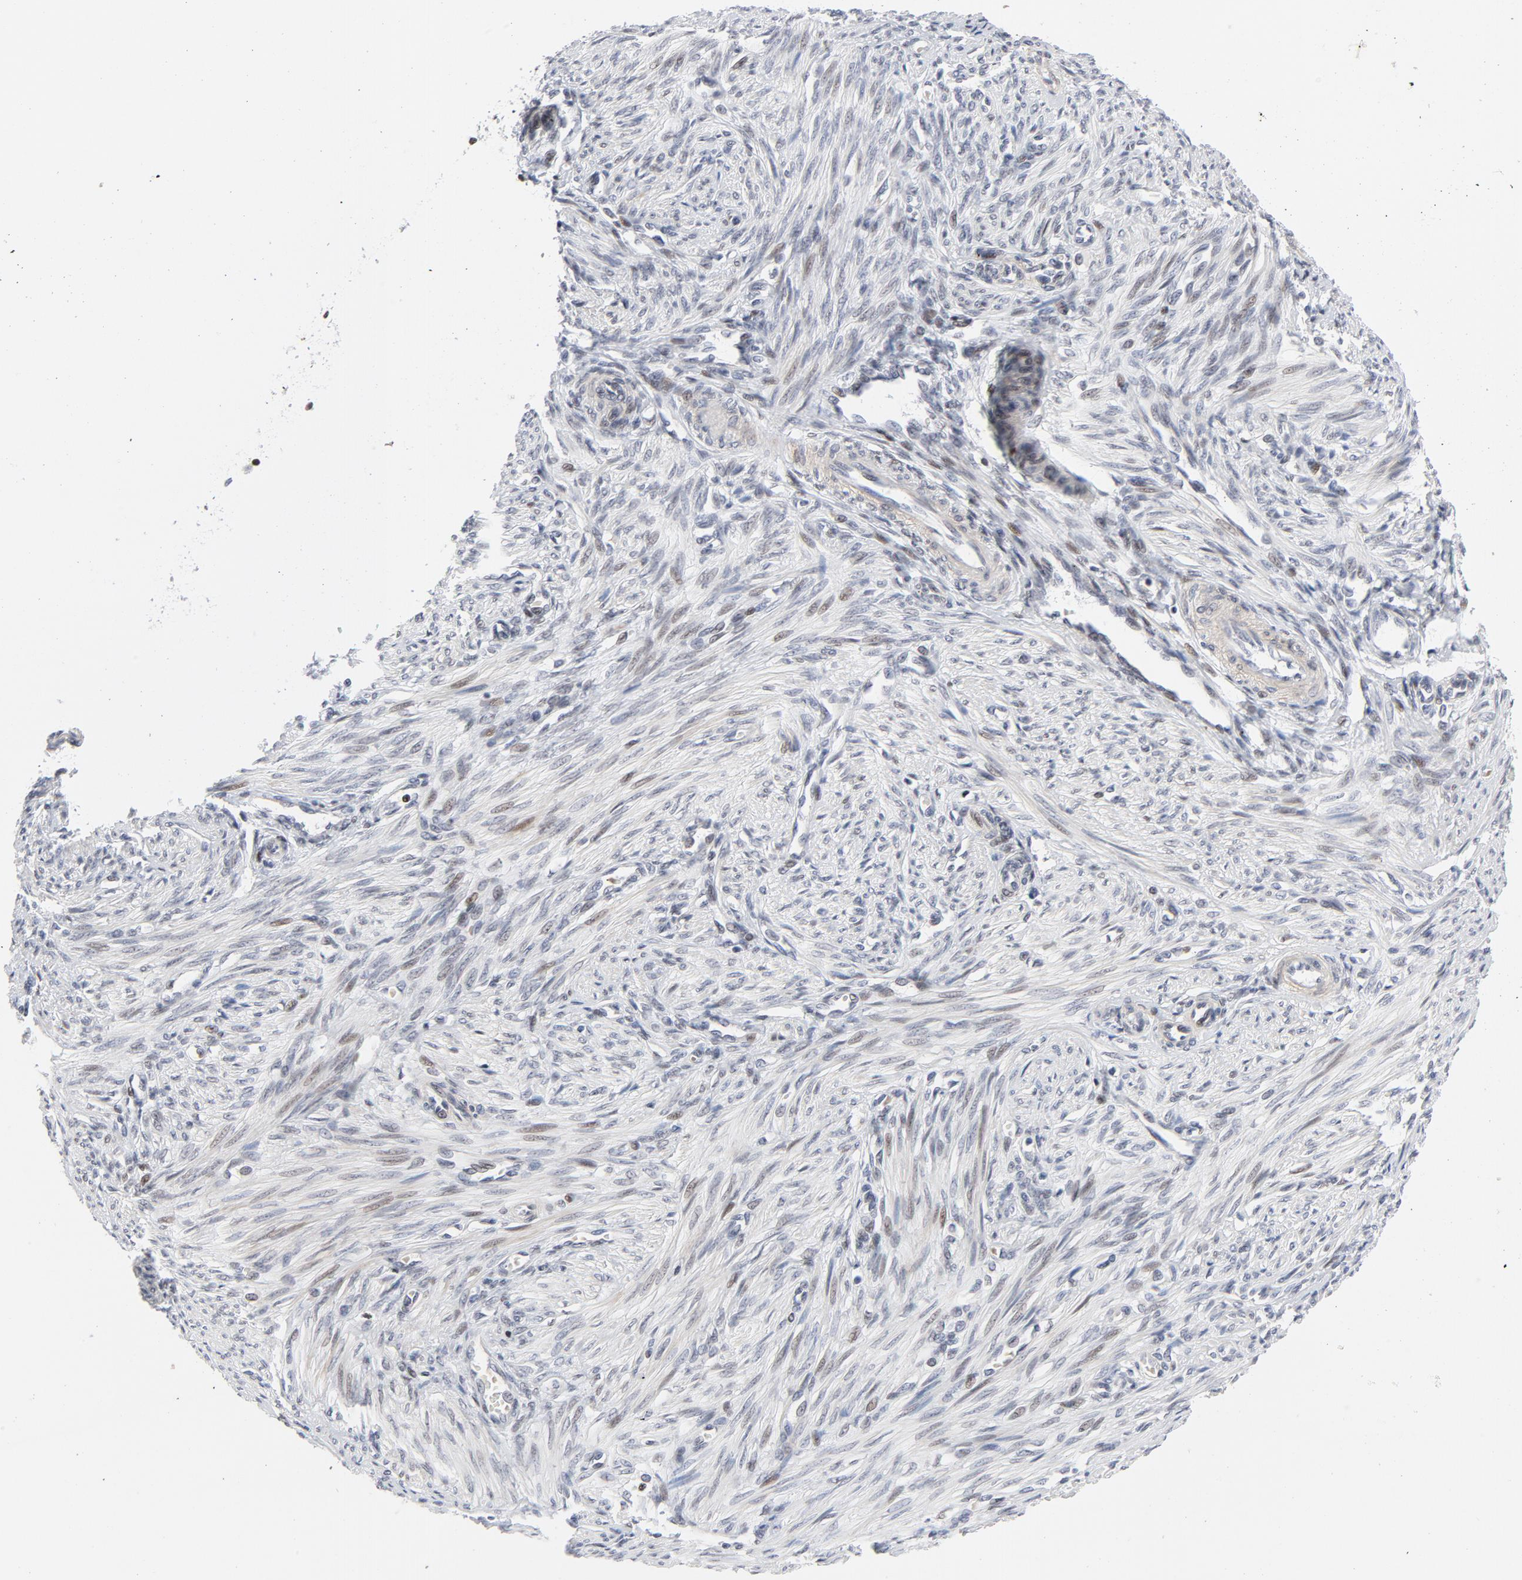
{"staining": {"intensity": "moderate", "quantity": "25%-75%", "location": "nuclear"}, "tissue": "endometrium", "cell_type": "Cells in endometrial stroma", "image_type": "normal", "snomed": [{"axis": "morphology", "description": "Normal tissue, NOS"}, {"axis": "topography", "description": "Endometrium"}], "caption": "The histopathology image exhibits staining of normal endometrium, revealing moderate nuclear protein staining (brown color) within cells in endometrial stroma.", "gene": "NFIC", "patient": {"sex": "female", "age": 27}}